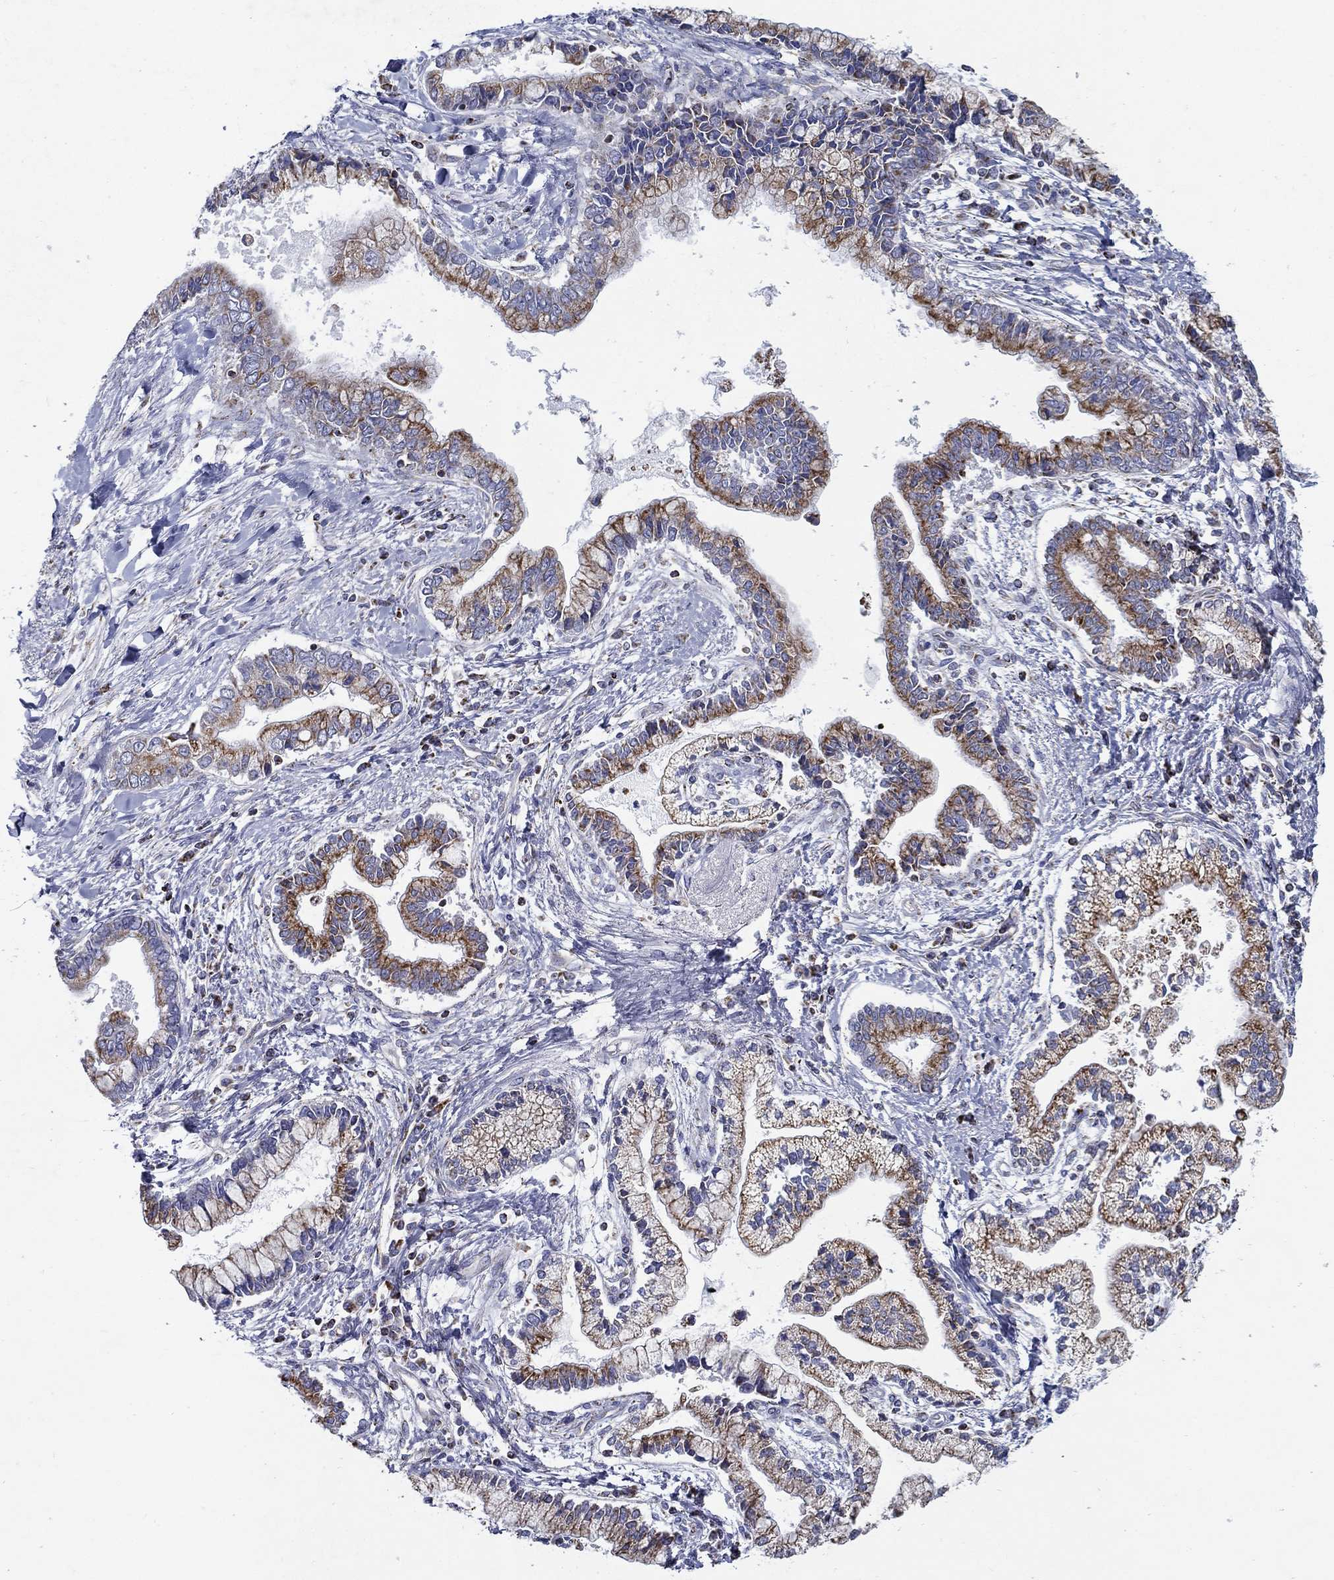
{"staining": {"intensity": "strong", "quantity": "<25%", "location": "cytoplasmic/membranous"}, "tissue": "liver cancer", "cell_type": "Tumor cells", "image_type": "cancer", "snomed": [{"axis": "morphology", "description": "Cholangiocarcinoma"}, {"axis": "topography", "description": "Liver"}], "caption": "This histopathology image displays liver cholangiocarcinoma stained with immunohistochemistry (IHC) to label a protein in brown. The cytoplasmic/membranous of tumor cells show strong positivity for the protein. Nuclei are counter-stained blue.", "gene": "SFXN1", "patient": {"sex": "male", "age": 50}}